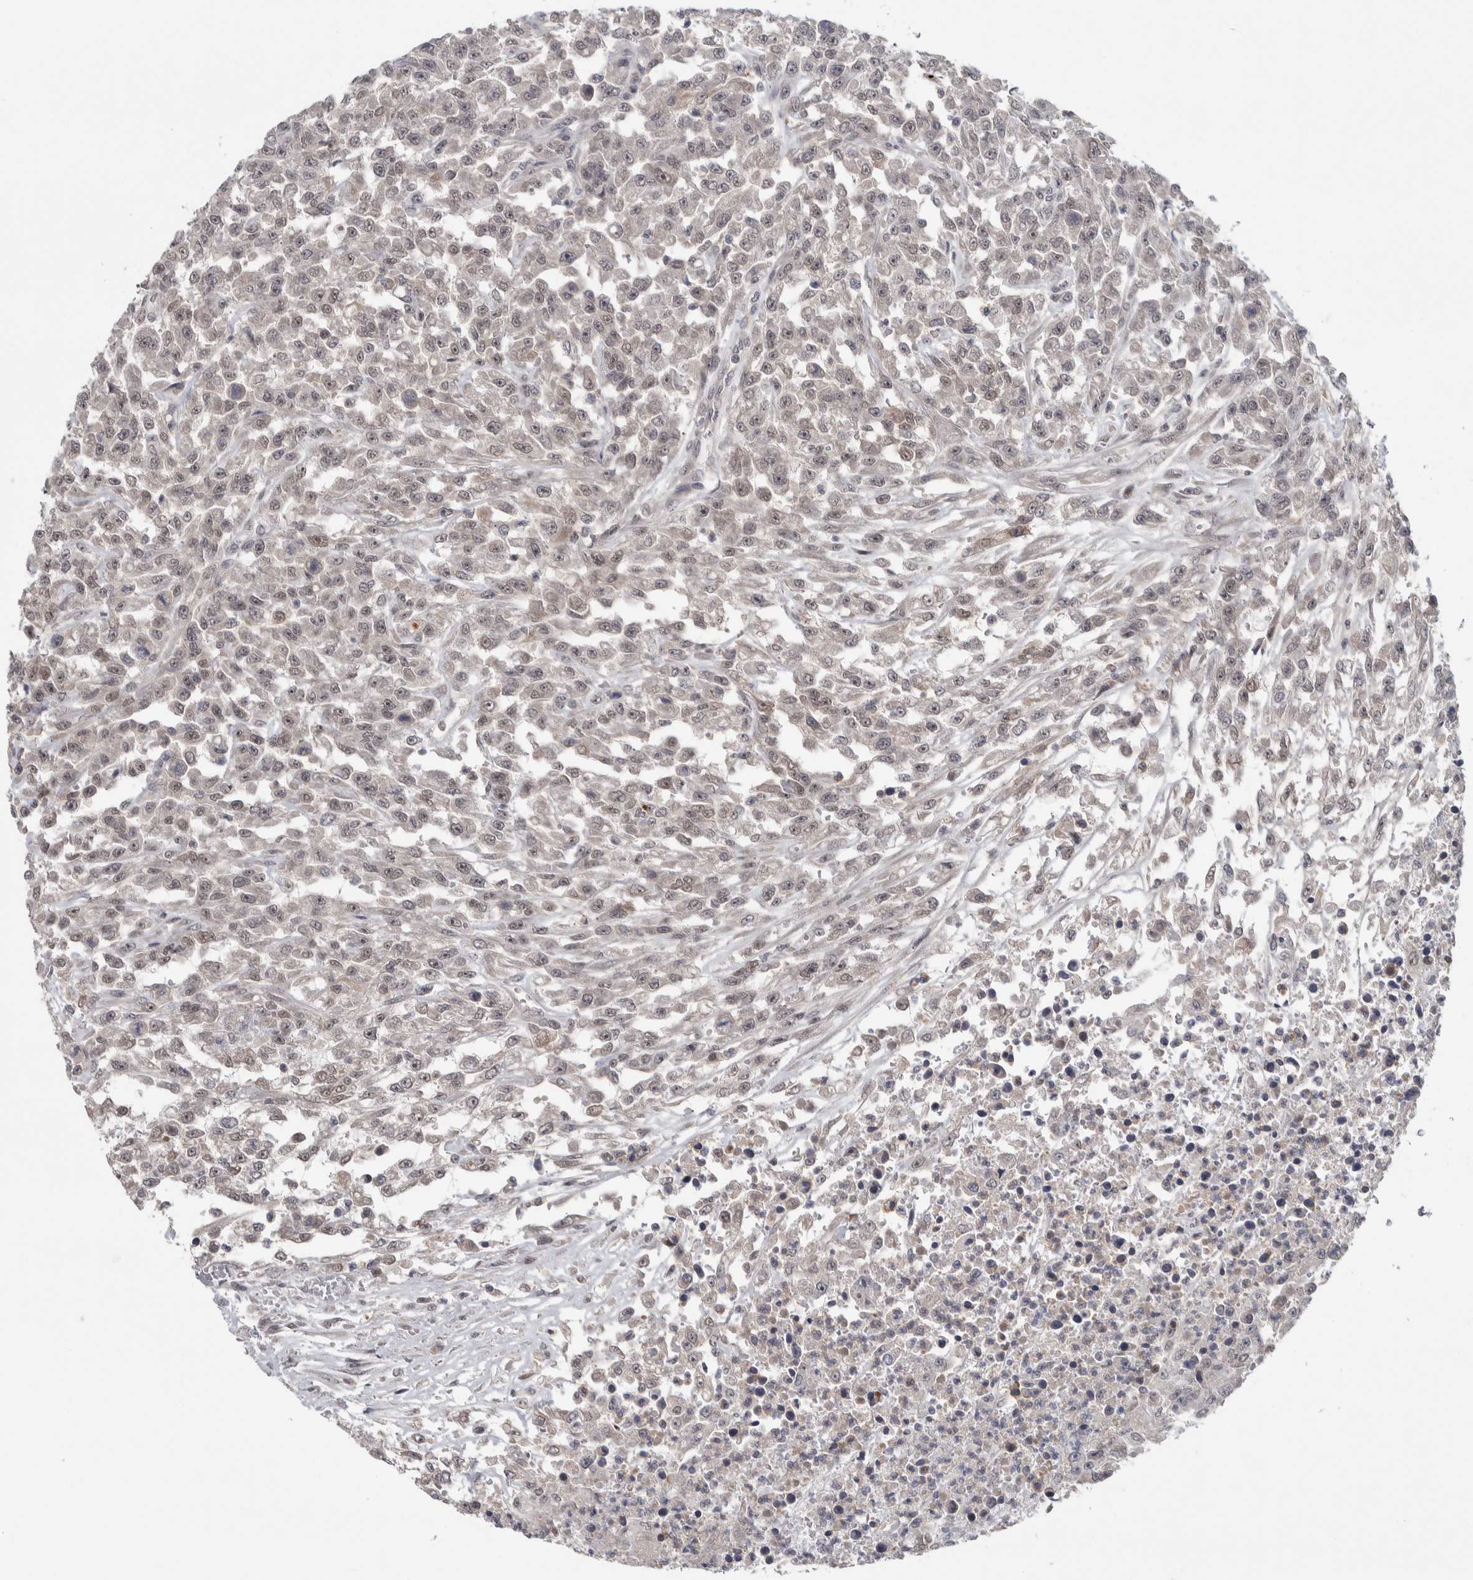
{"staining": {"intensity": "moderate", "quantity": ">75%", "location": "nuclear"}, "tissue": "urothelial cancer", "cell_type": "Tumor cells", "image_type": "cancer", "snomed": [{"axis": "morphology", "description": "Urothelial carcinoma, High grade"}, {"axis": "topography", "description": "Urinary bladder"}], "caption": "Moderate nuclear staining for a protein is present in about >75% of tumor cells of urothelial cancer using immunohistochemistry (IHC).", "gene": "ASPN", "patient": {"sex": "male", "age": 46}}